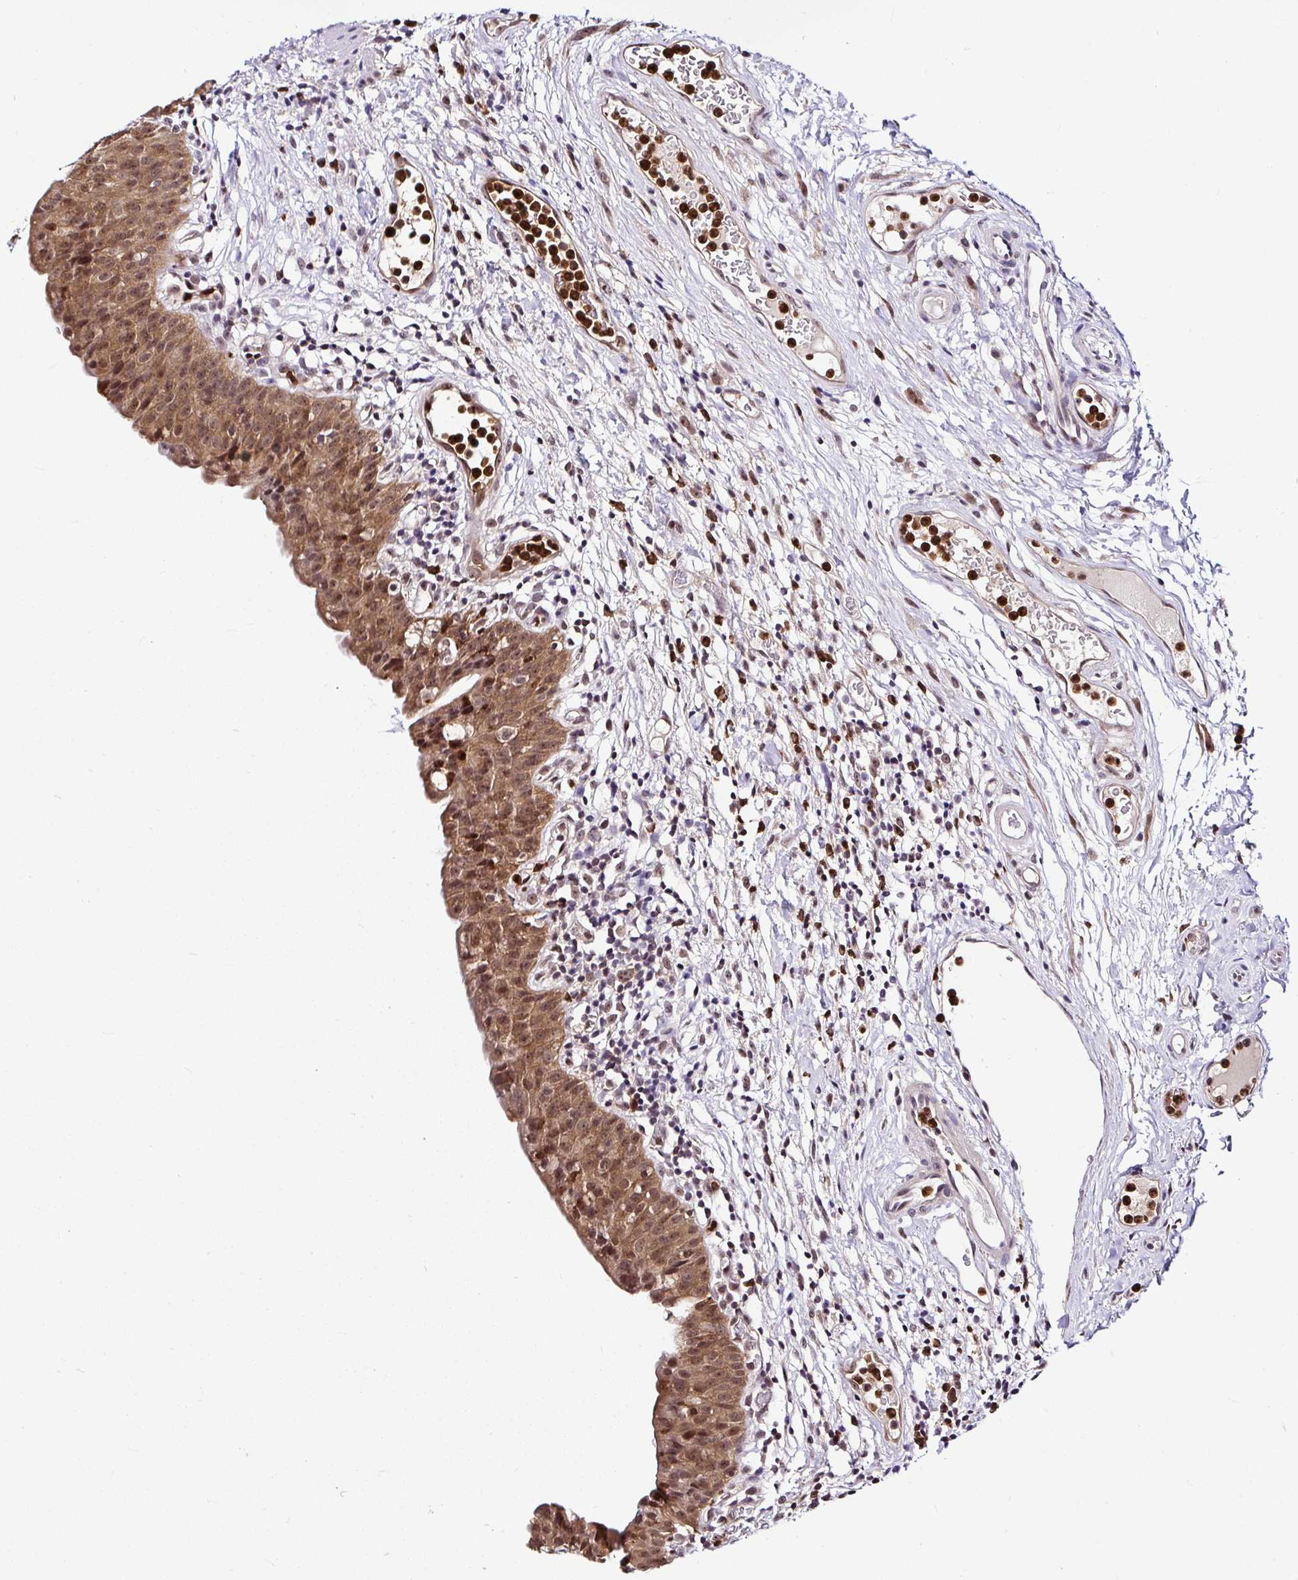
{"staining": {"intensity": "moderate", "quantity": ">75%", "location": "cytoplasmic/membranous,nuclear"}, "tissue": "urinary bladder", "cell_type": "Urothelial cells", "image_type": "normal", "snomed": [{"axis": "morphology", "description": "Normal tissue, NOS"}, {"axis": "morphology", "description": "Inflammation, NOS"}, {"axis": "topography", "description": "Urinary bladder"}], "caption": "A medium amount of moderate cytoplasmic/membranous,nuclear expression is present in approximately >75% of urothelial cells in normal urinary bladder.", "gene": "PIN4", "patient": {"sex": "male", "age": 57}}